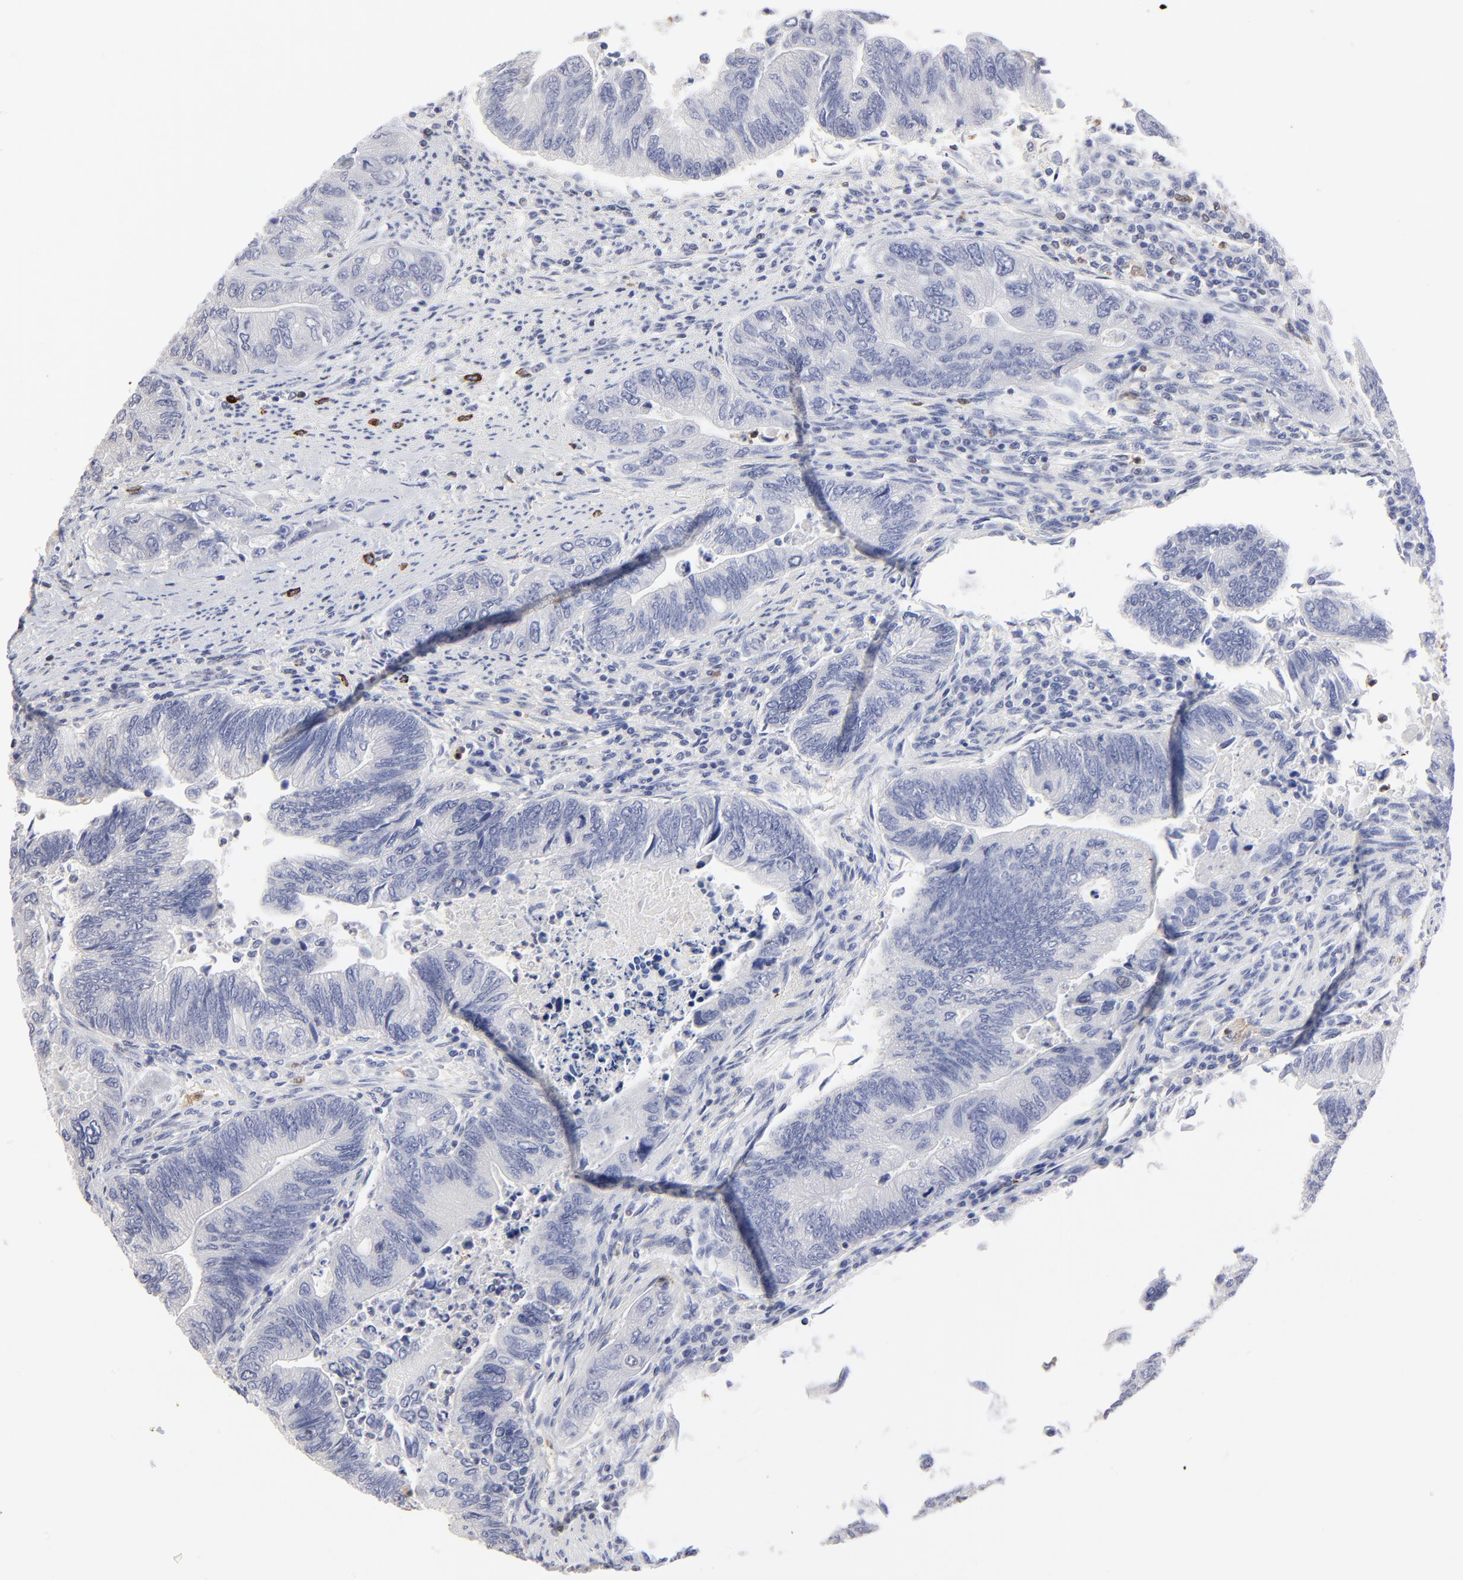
{"staining": {"intensity": "negative", "quantity": "none", "location": "none"}, "tissue": "colorectal cancer", "cell_type": "Tumor cells", "image_type": "cancer", "snomed": [{"axis": "morphology", "description": "Adenocarcinoma, NOS"}, {"axis": "topography", "description": "Colon"}], "caption": "Immunohistochemistry micrograph of neoplastic tissue: colorectal cancer (adenocarcinoma) stained with DAB (3,3'-diaminobenzidine) exhibits no significant protein staining in tumor cells.", "gene": "TBXT", "patient": {"sex": "female", "age": 11}}